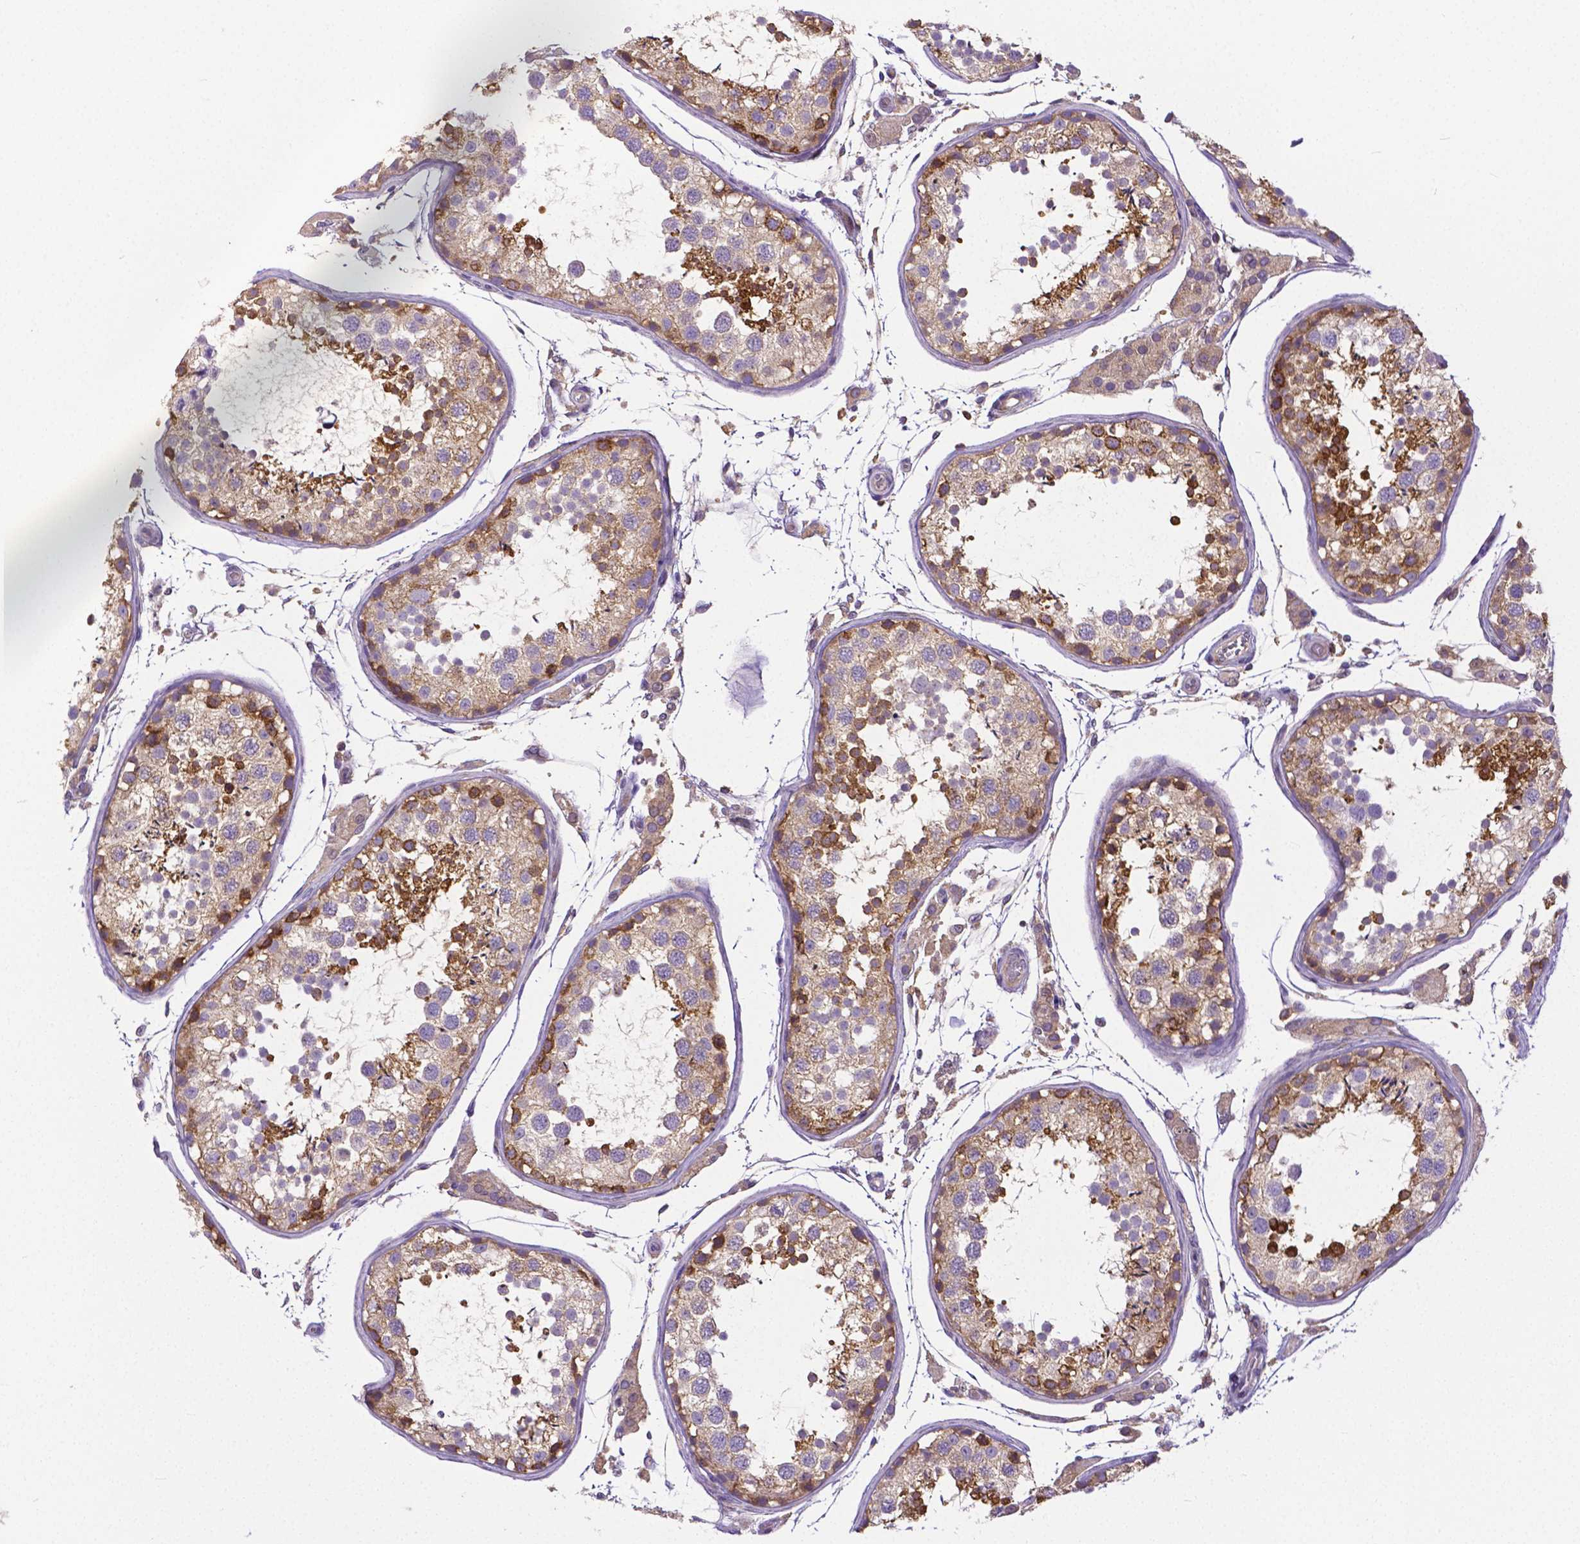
{"staining": {"intensity": "strong", "quantity": "<25%", "location": "cytoplasmic/membranous"}, "tissue": "testis", "cell_type": "Cells in seminiferous ducts", "image_type": "normal", "snomed": [{"axis": "morphology", "description": "Normal tissue, NOS"}, {"axis": "topography", "description": "Testis"}], "caption": "Brown immunohistochemical staining in unremarkable testis reveals strong cytoplasmic/membranous staining in approximately <25% of cells in seminiferous ducts.", "gene": "DICER1", "patient": {"sex": "male", "age": 29}}